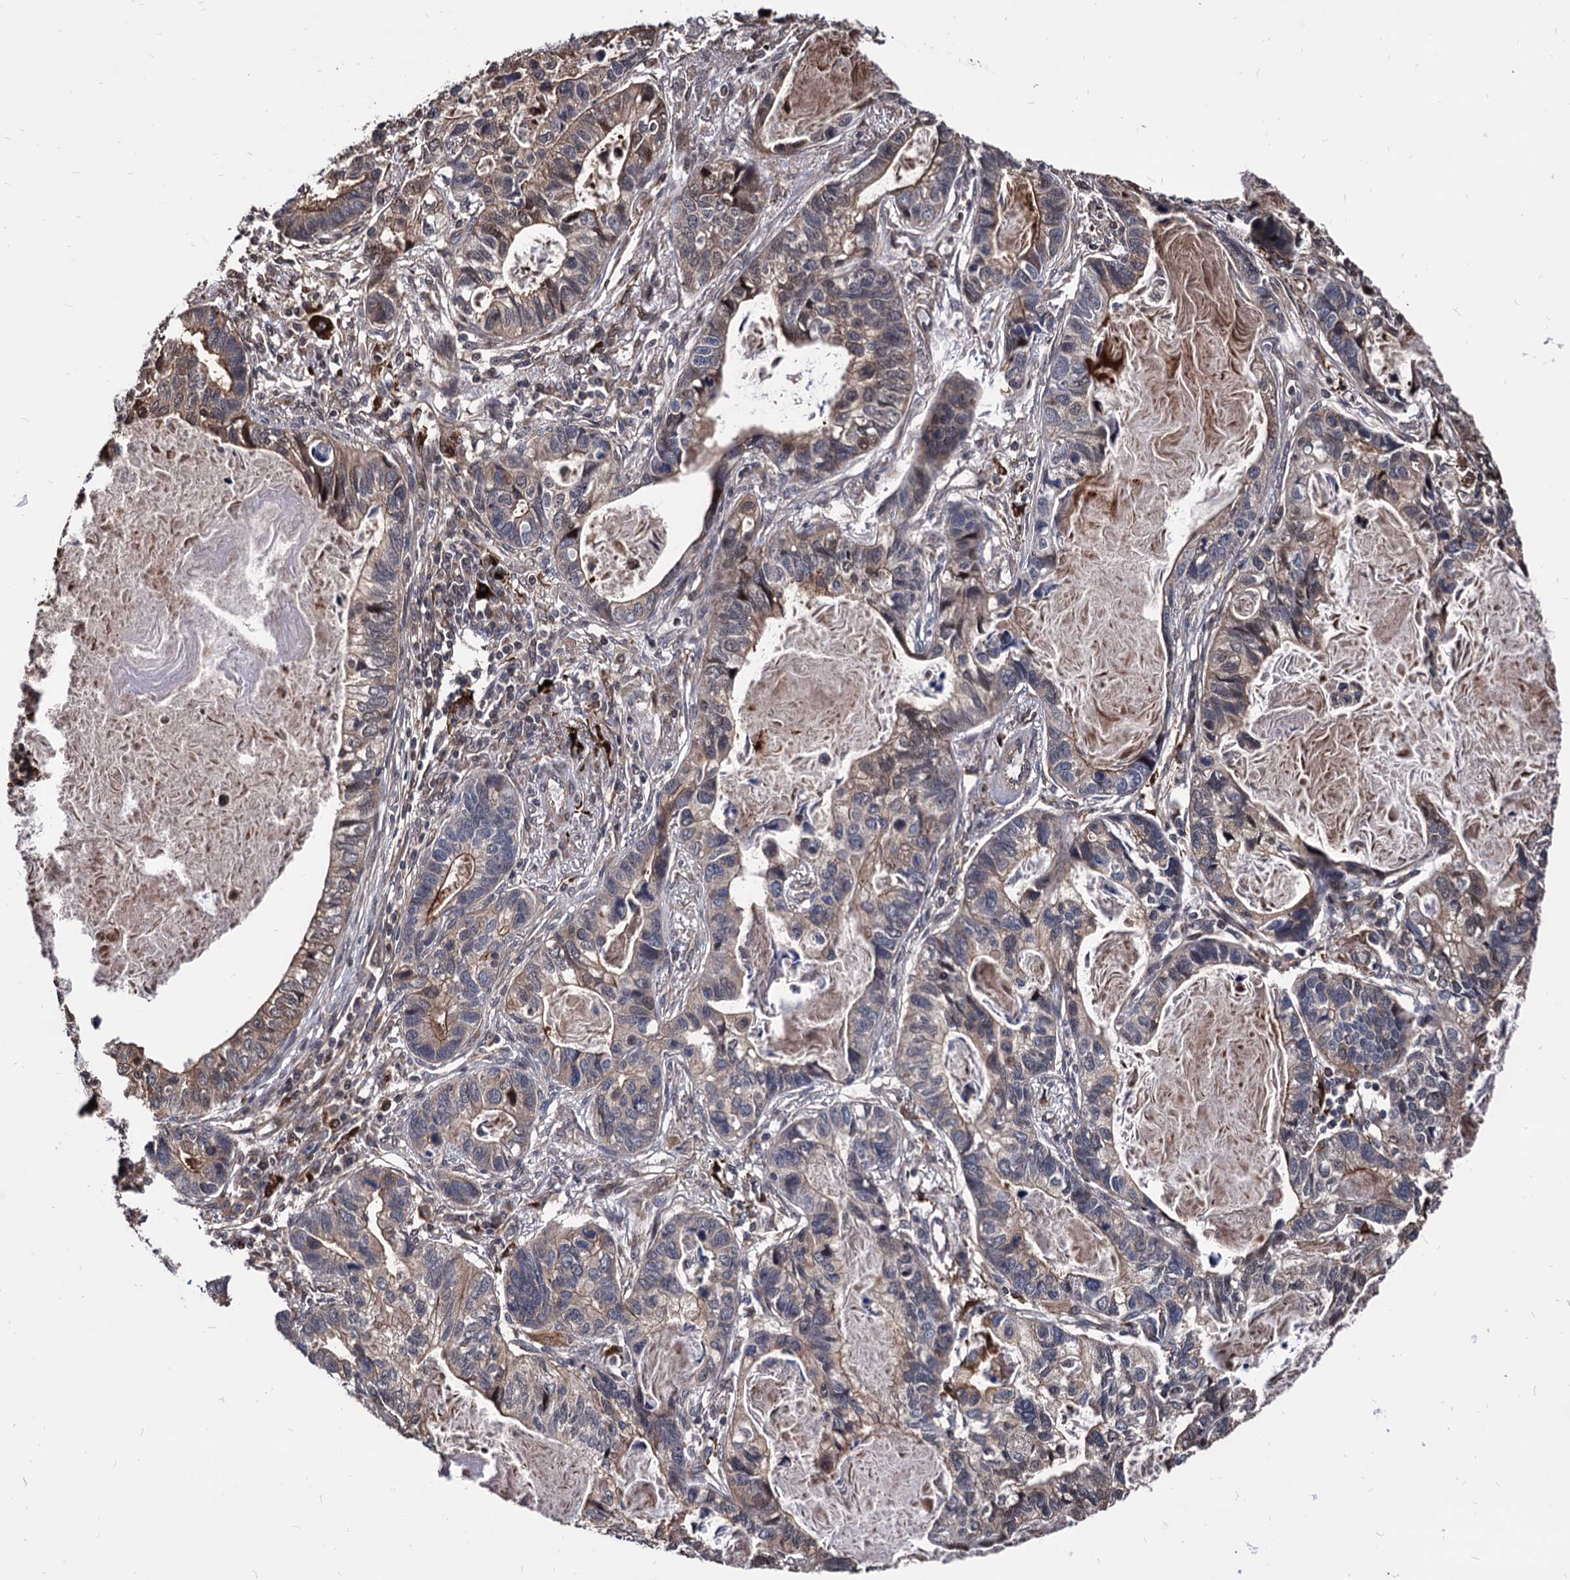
{"staining": {"intensity": "weak", "quantity": "25%-75%", "location": "cytoplasmic/membranous"}, "tissue": "lung cancer", "cell_type": "Tumor cells", "image_type": "cancer", "snomed": [{"axis": "morphology", "description": "Adenocarcinoma, NOS"}, {"axis": "topography", "description": "Lung"}], "caption": "A micrograph of human lung adenocarcinoma stained for a protein shows weak cytoplasmic/membranous brown staining in tumor cells. (IHC, brightfield microscopy, high magnification).", "gene": "ANKRD12", "patient": {"sex": "male", "age": 67}}